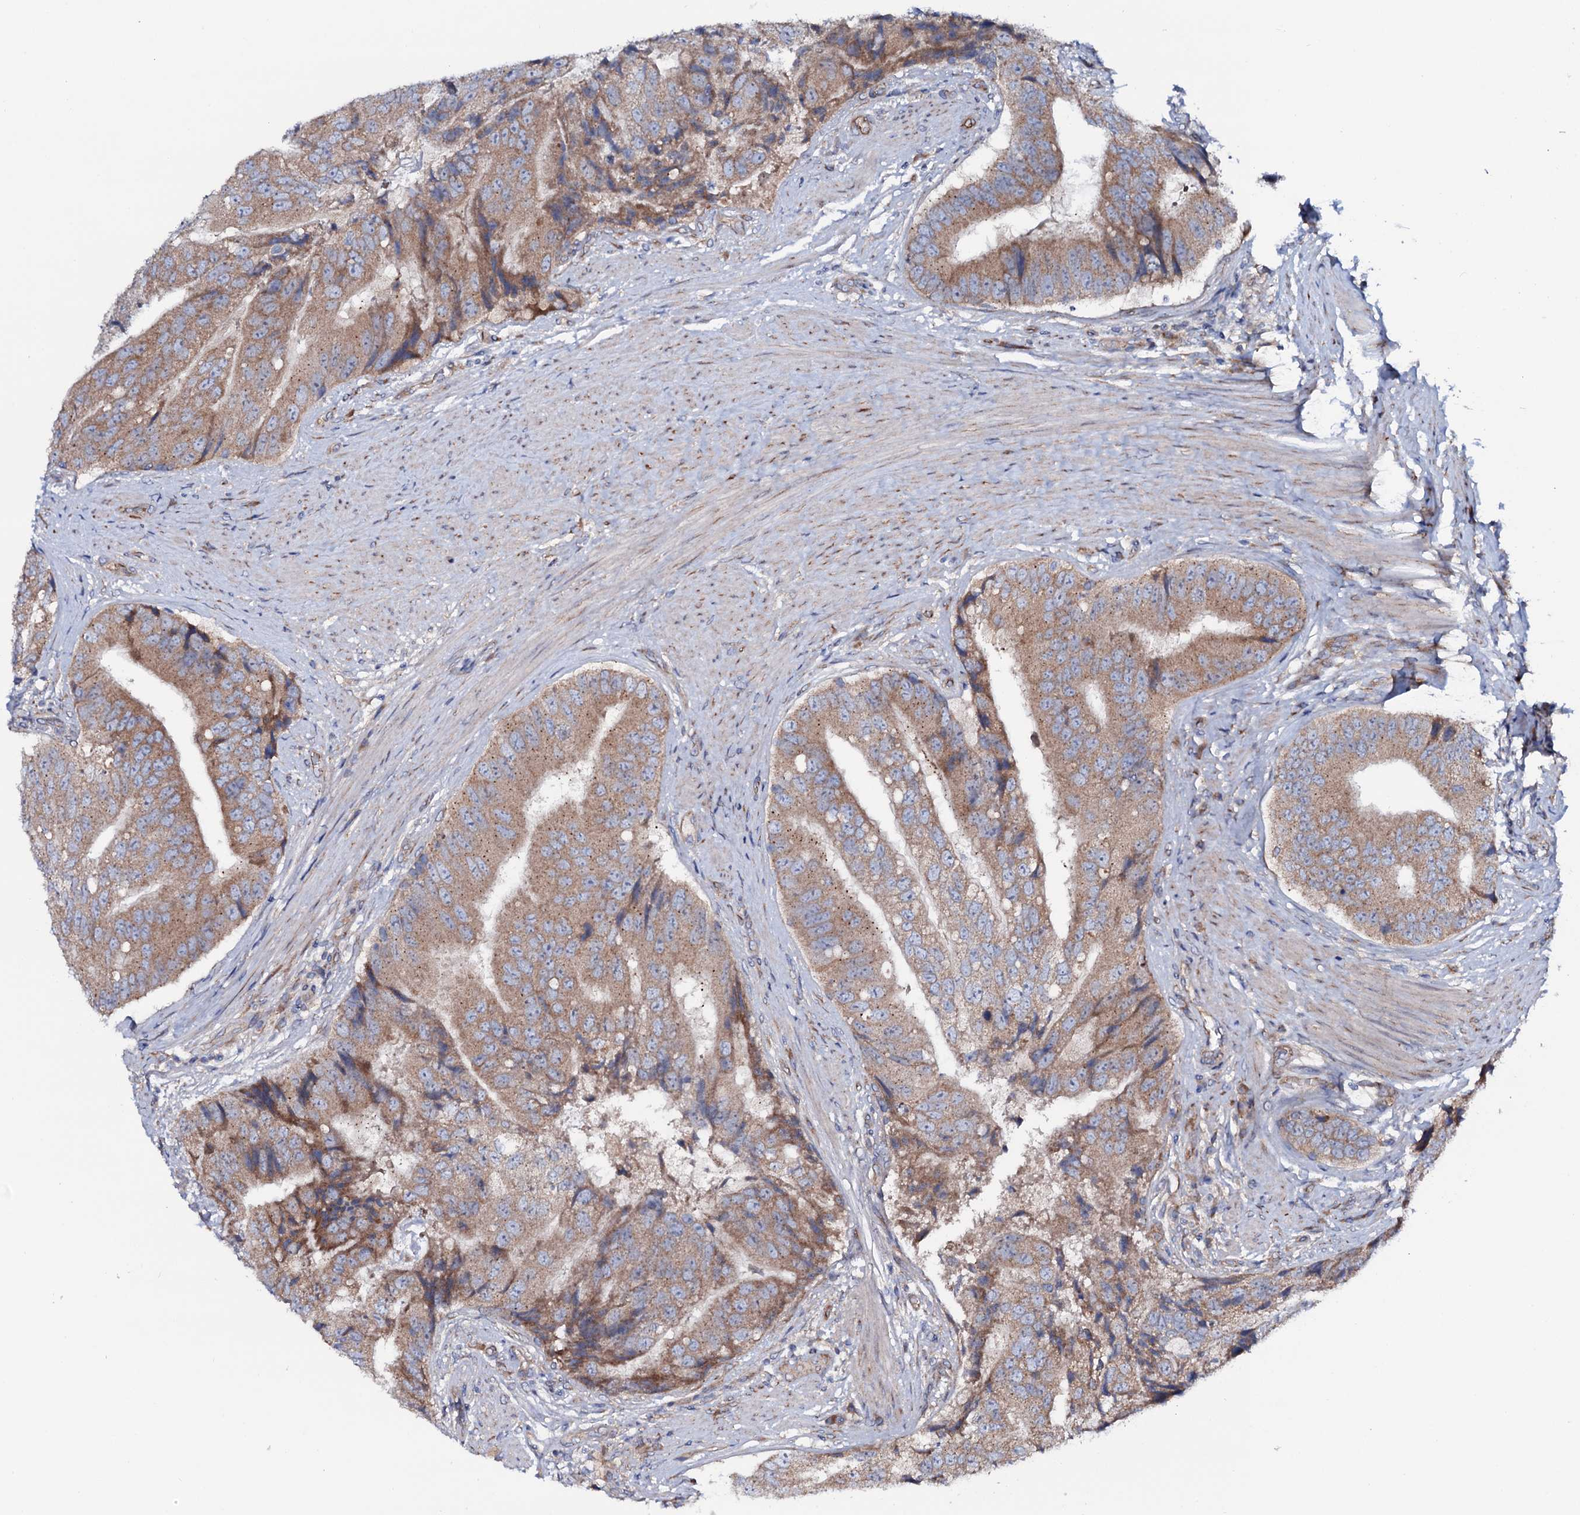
{"staining": {"intensity": "moderate", "quantity": ">75%", "location": "cytoplasmic/membranous"}, "tissue": "prostate cancer", "cell_type": "Tumor cells", "image_type": "cancer", "snomed": [{"axis": "morphology", "description": "Adenocarcinoma, High grade"}, {"axis": "topography", "description": "Prostate"}], "caption": "Immunohistochemical staining of human prostate cancer (adenocarcinoma (high-grade)) exhibits moderate cytoplasmic/membranous protein expression in about >75% of tumor cells.", "gene": "STARD13", "patient": {"sex": "male", "age": 70}}